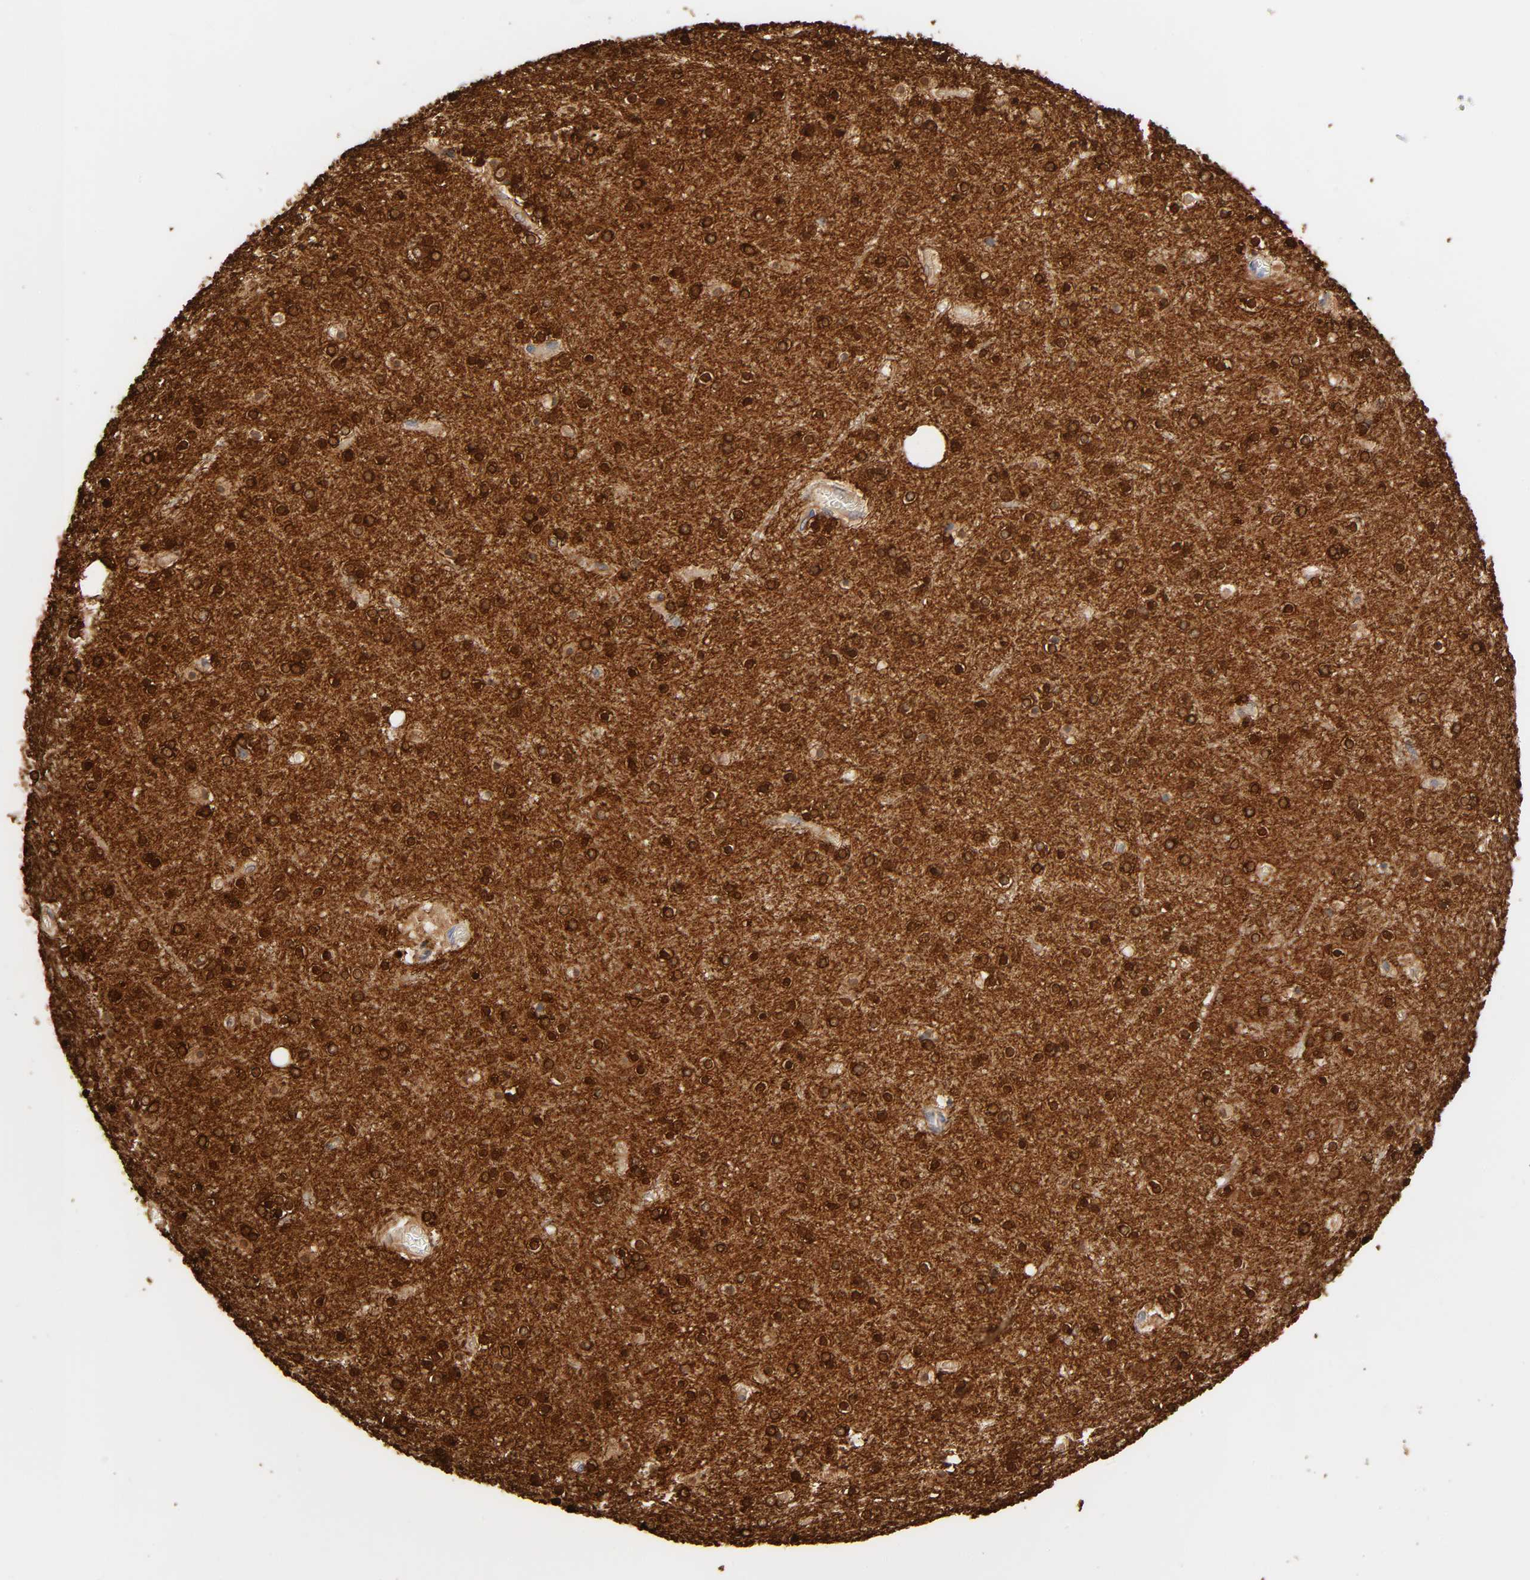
{"staining": {"intensity": "weak", "quantity": ">75%", "location": "cytoplasmic/membranous"}, "tissue": "cerebral cortex", "cell_type": "Endothelial cells", "image_type": "normal", "snomed": [{"axis": "morphology", "description": "Normal tissue, NOS"}, {"axis": "topography", "description": "Cerebral cortex"}], "caption": "Immunohistochemical staining of benign cerebral cortex demonstrates weak cytoplasmic/membranous protein staining in approximately >75% of endothelial cells. Using DAB (brown) and hematoxylin (blue) stains, captured at high magnification using brightfield microscopy.", "gene": "BIN1", "patient": {"sex": "female", "age": 54}}